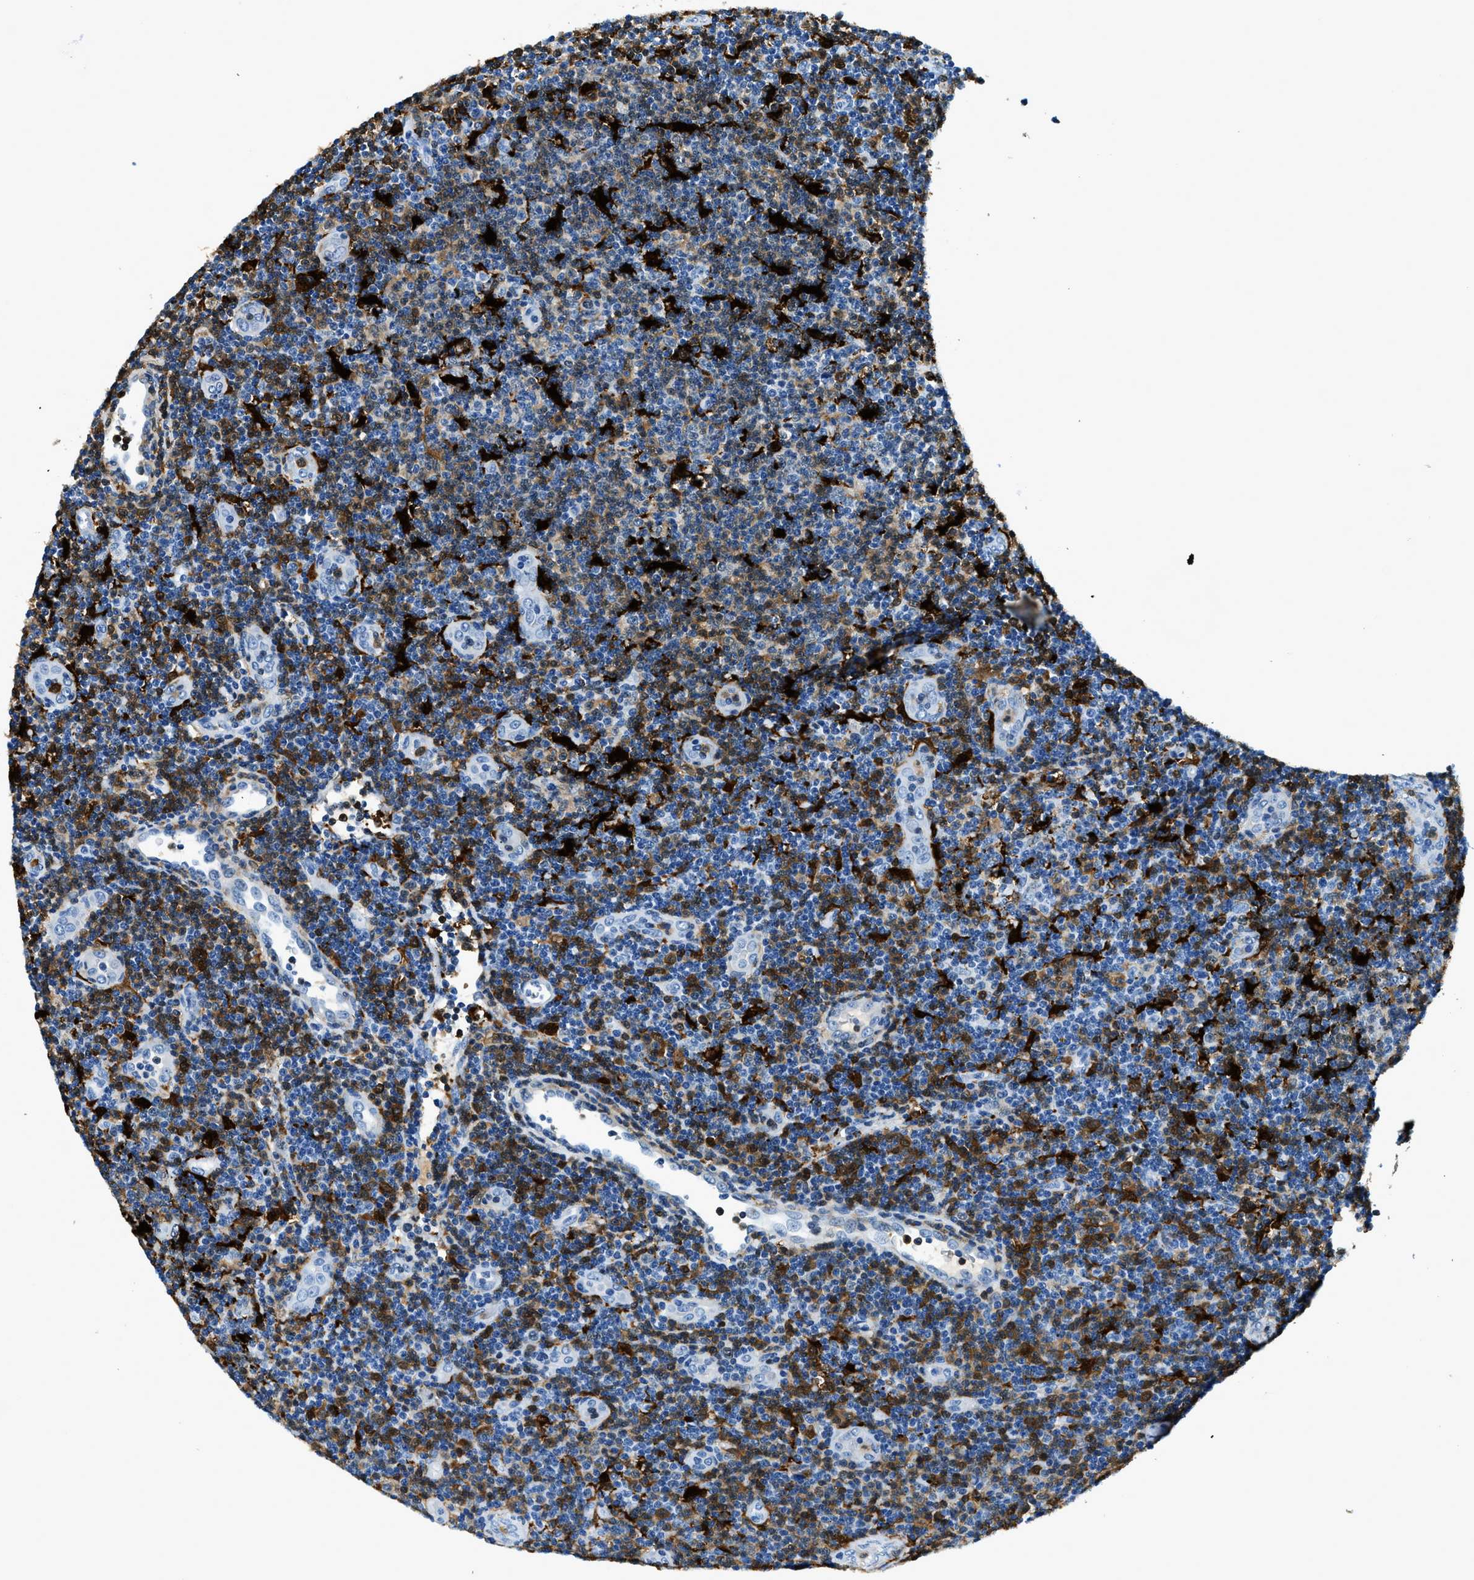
{"staining": {"intensity": "moderate", "quantity": "25%-75%", "location": "cytoplasmic/membranous"}, "tissue": "lymphoma", "cell_type": "Tumor cells", "image_type": "cancer", "snomed": [{"axis": "morphology", "description": "Malignant lymphoma, non-Hodgkin's type, Low grade"}, {"axis": "topography", "description": "Lymph node"}], "caption": "Brown immunohistochemical staining in lymphoma displays moderate cytoplasmic/membranous expression in approximately 25%-75% of tumor cells.", "gene": "CAPG", "patient": {"sex": "male", "age": 83}}